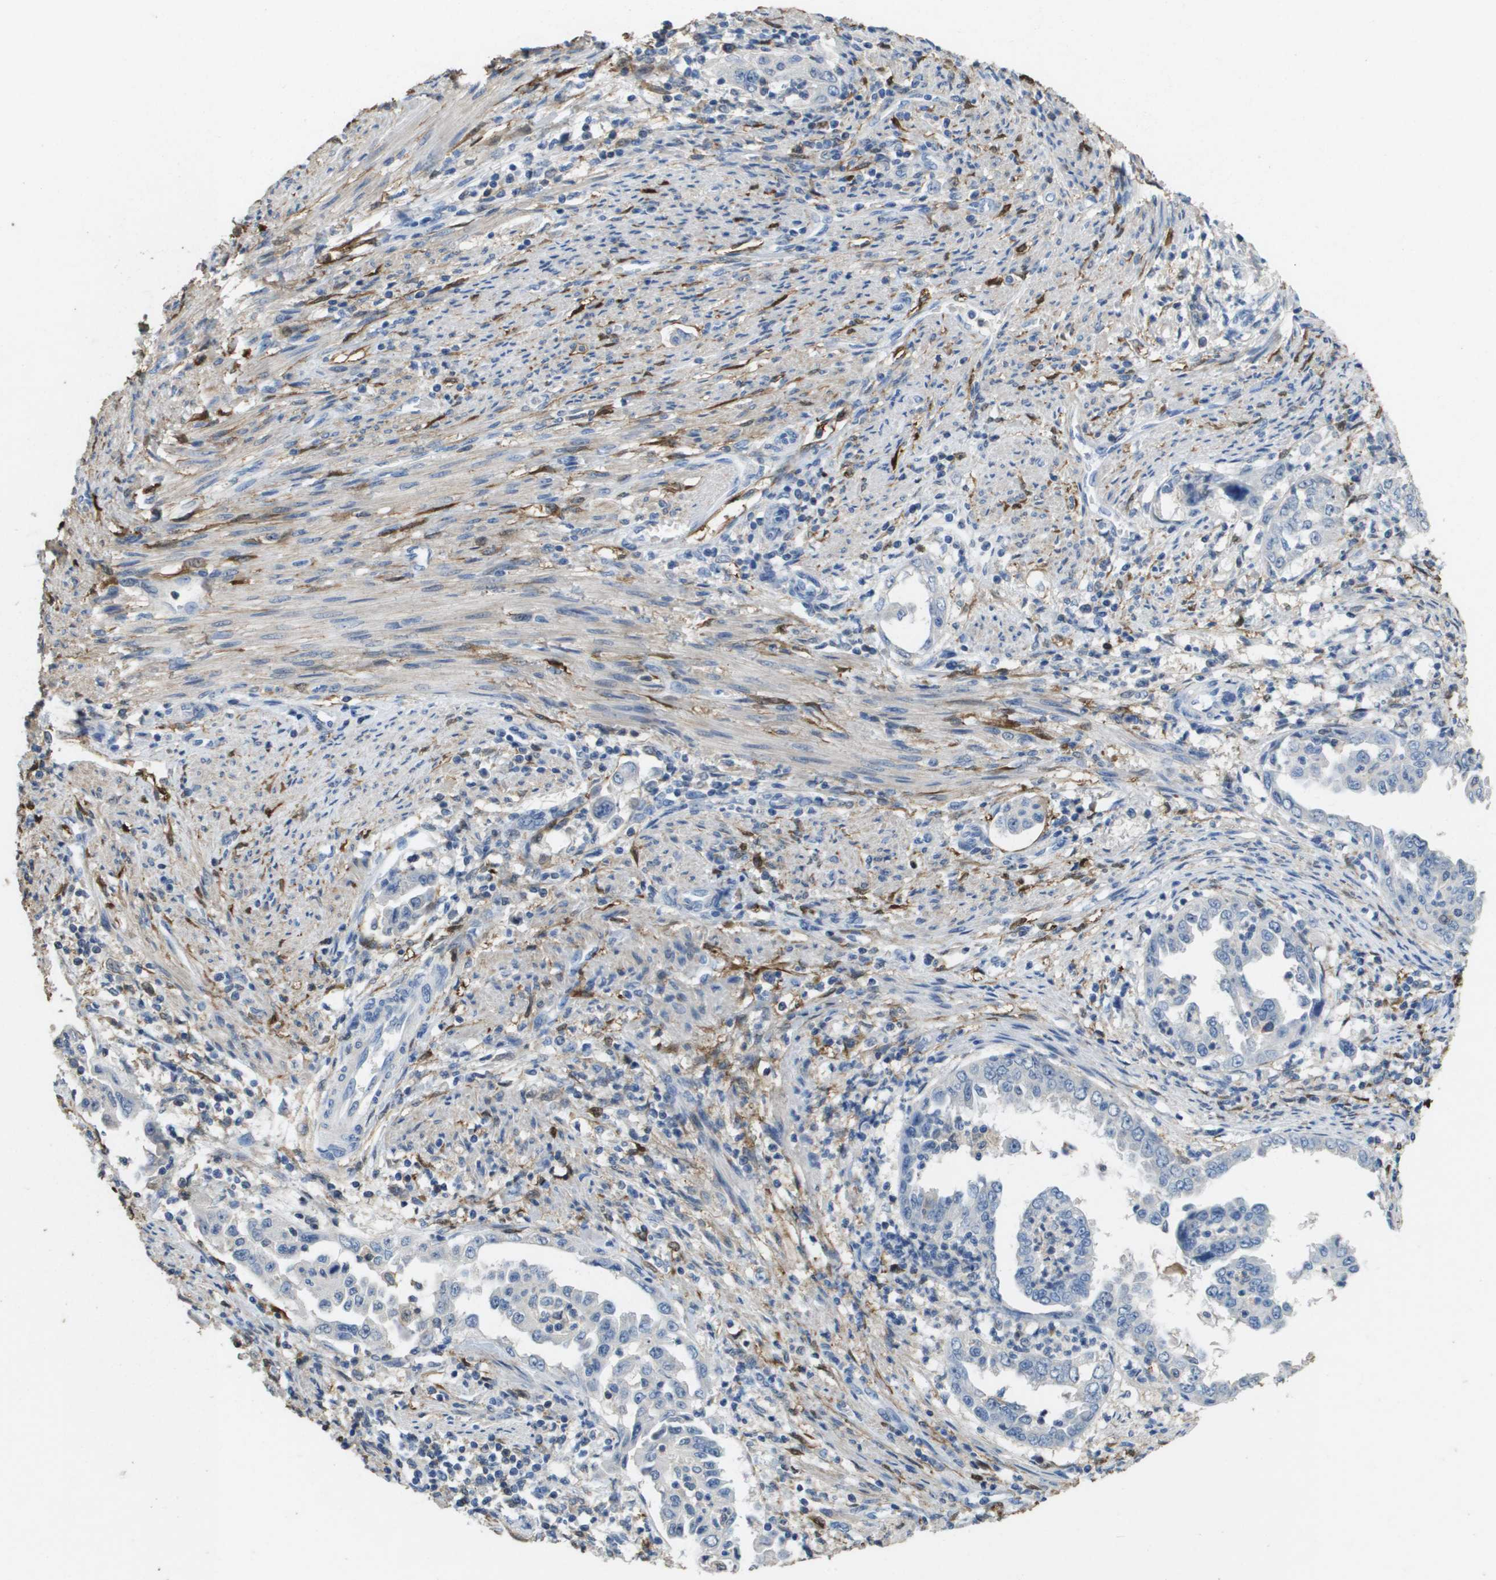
{"staining": {"intensity": "negative", "quantity": "none", "location": "none"}, "tissue": "endometrial cancer", "cell_type": "Tumor cells", "image_type": "cancer", "snomed": [{"axis": "morphology", "description": "Adenocarcinoma, NOS"}, {"axis": "topography", "description": "Endometrium"}], "caption": "This photomicrograph is of endometrial adenocarcinoma stained with immunohistochemistry (IHC) to label a protein in brown with the nuclei are counter-stained blue. There is no expression in tumor cells.", "gene": "FABP5", "patient": {"sex": "female", "age": 85}}